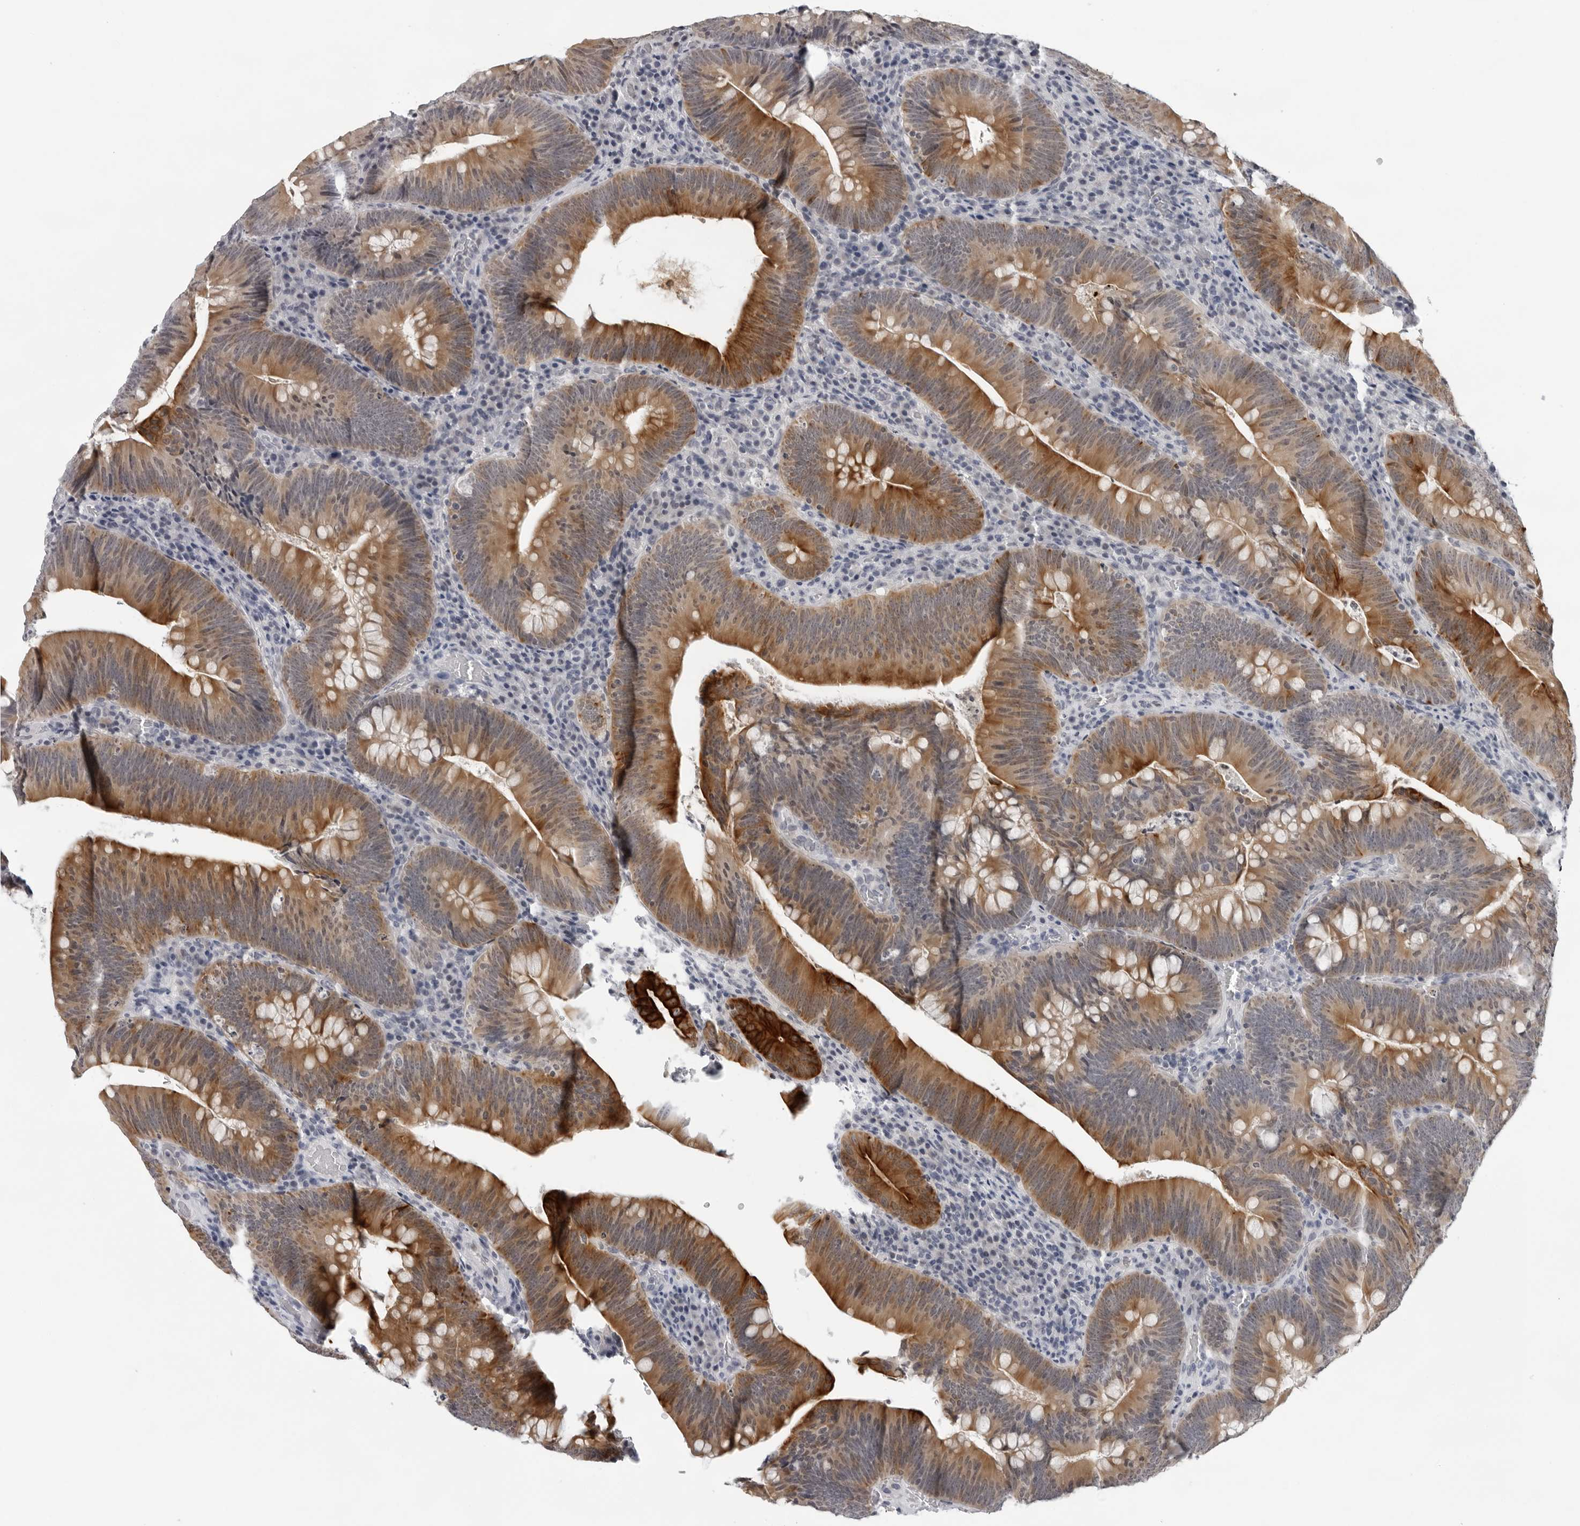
{"staining": {"intensity": "strong", "quantity": ">75%", "location": "cytoplasmic/membranous"}, "tissue": "colorectal cancer", "cell_type": "Tumor cells", "image_type": "cancer", "snomed": [{"axis": "morphology", "description": "Normal tissue, NOS"}, {"axis": "topography", "description": "Colon"}], "caption": "IHC micrograph of neoplastic tissue: human colorectal cancer stained using immunohistochemistry reveals high levels of strong protein expression localized specifically in the cytoplasmic/membranous of tumor cells, appearing as a cytoplasmic/membranous brown color.", "gene": "CCDC28B", "patient": {"sex": "female", "age": 82}}